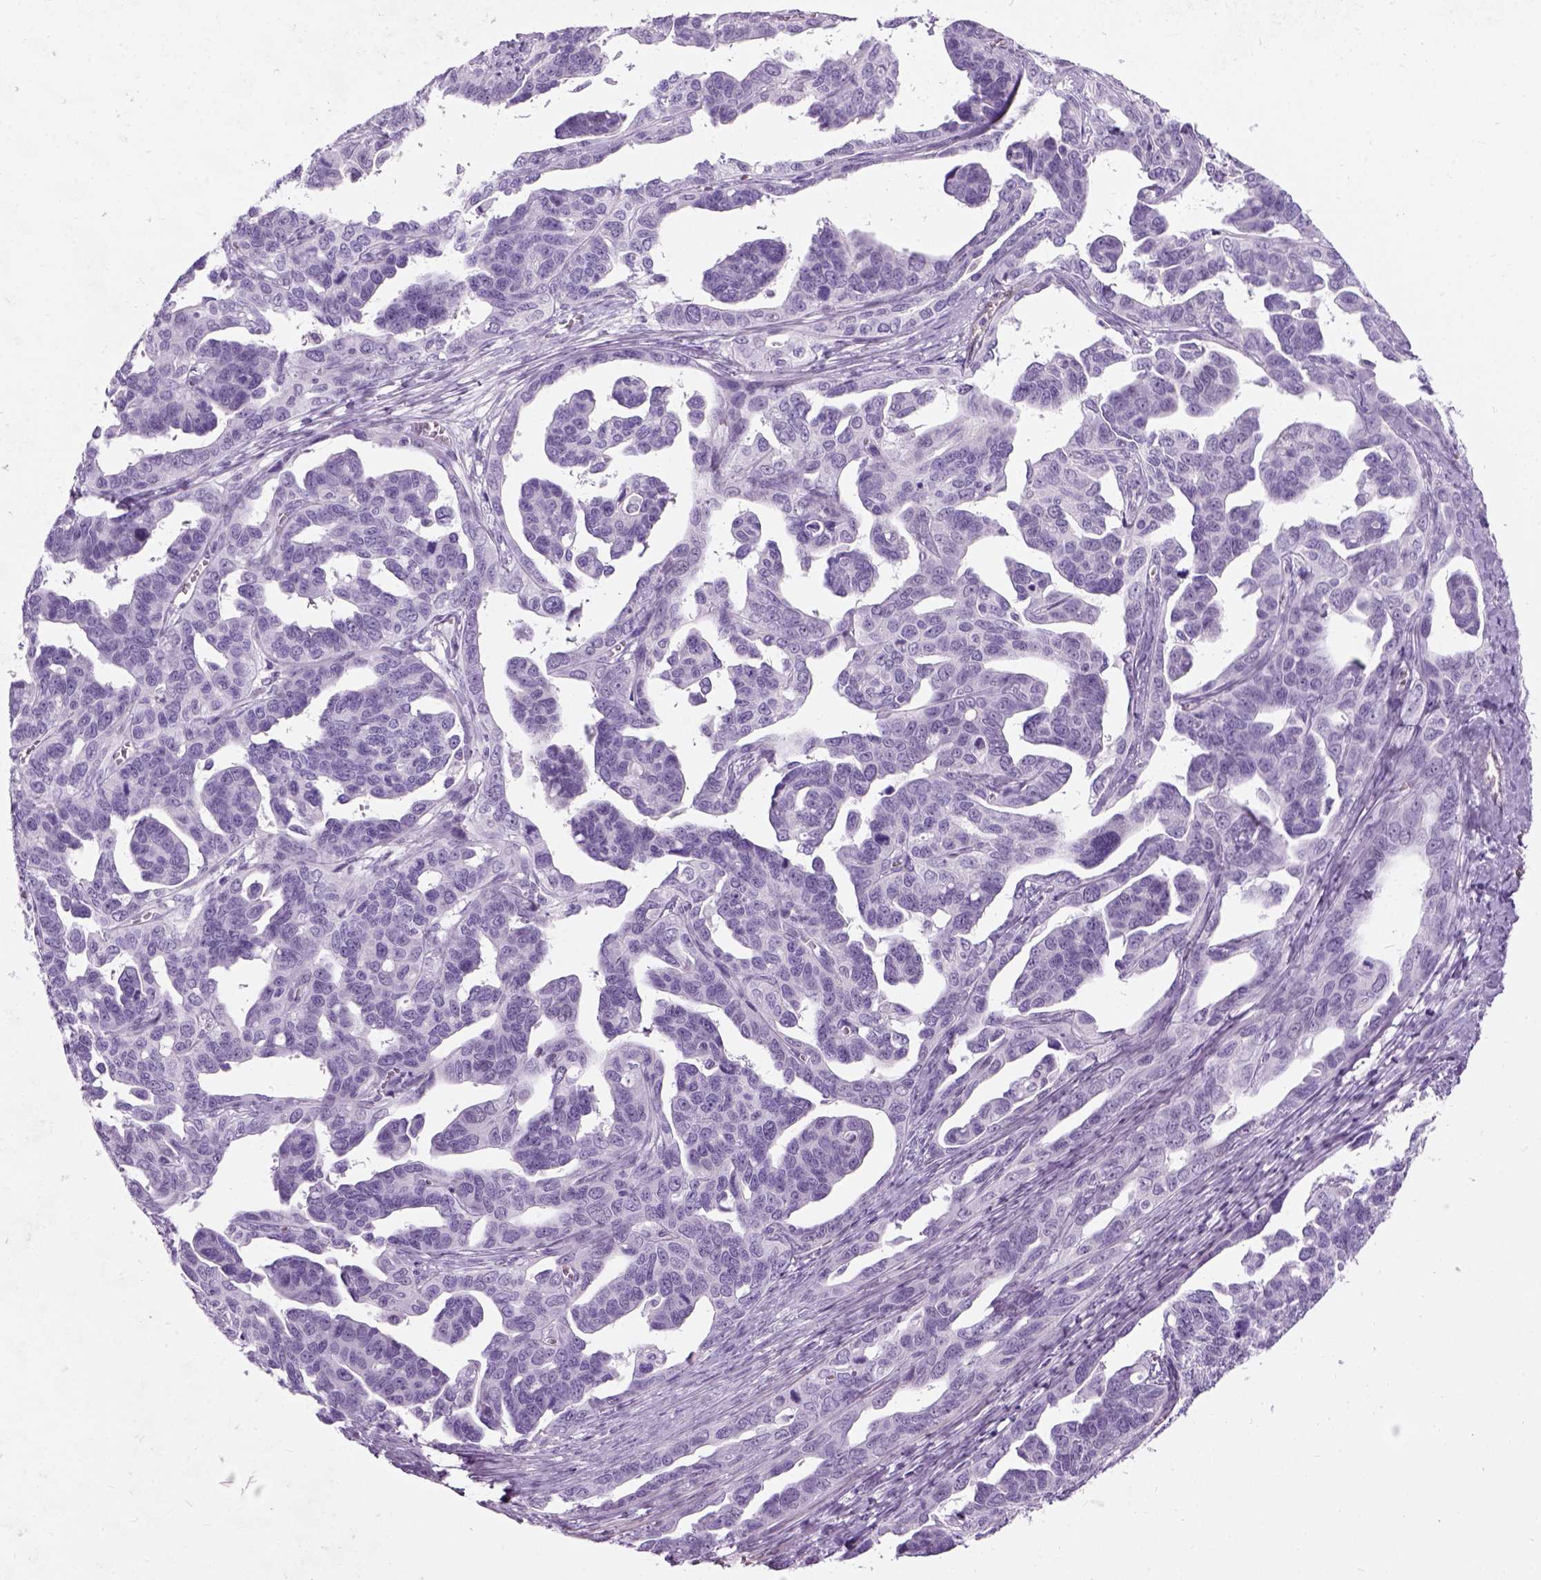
{"staining": {"intensity": "negative", "quantity": "none", "location": "none"}, "tissue": "ovarian cancer", "cell_type": "Tumor cells", "image_type": "cancer", "snomed": [{"axis": "morphology", "description": "Cystadenocarcinoma, serous, NOS"}, {"axis": "topography", "description": "Ovary"}], "caption": "DAB (3,3'-diaminobenzidine) immunohistochemical staining of serous cystadenocarcinoma (ovarian) shows no significant staining in tumor cells. (Stains: DAB (3,3'-diaminobenzidine) IHC with hematoxylin counter stain, Microscopy: brightfield microscopy at high magnification).", "gene": "AXDND1", "patient": {"sex": "female", "age": 69}}